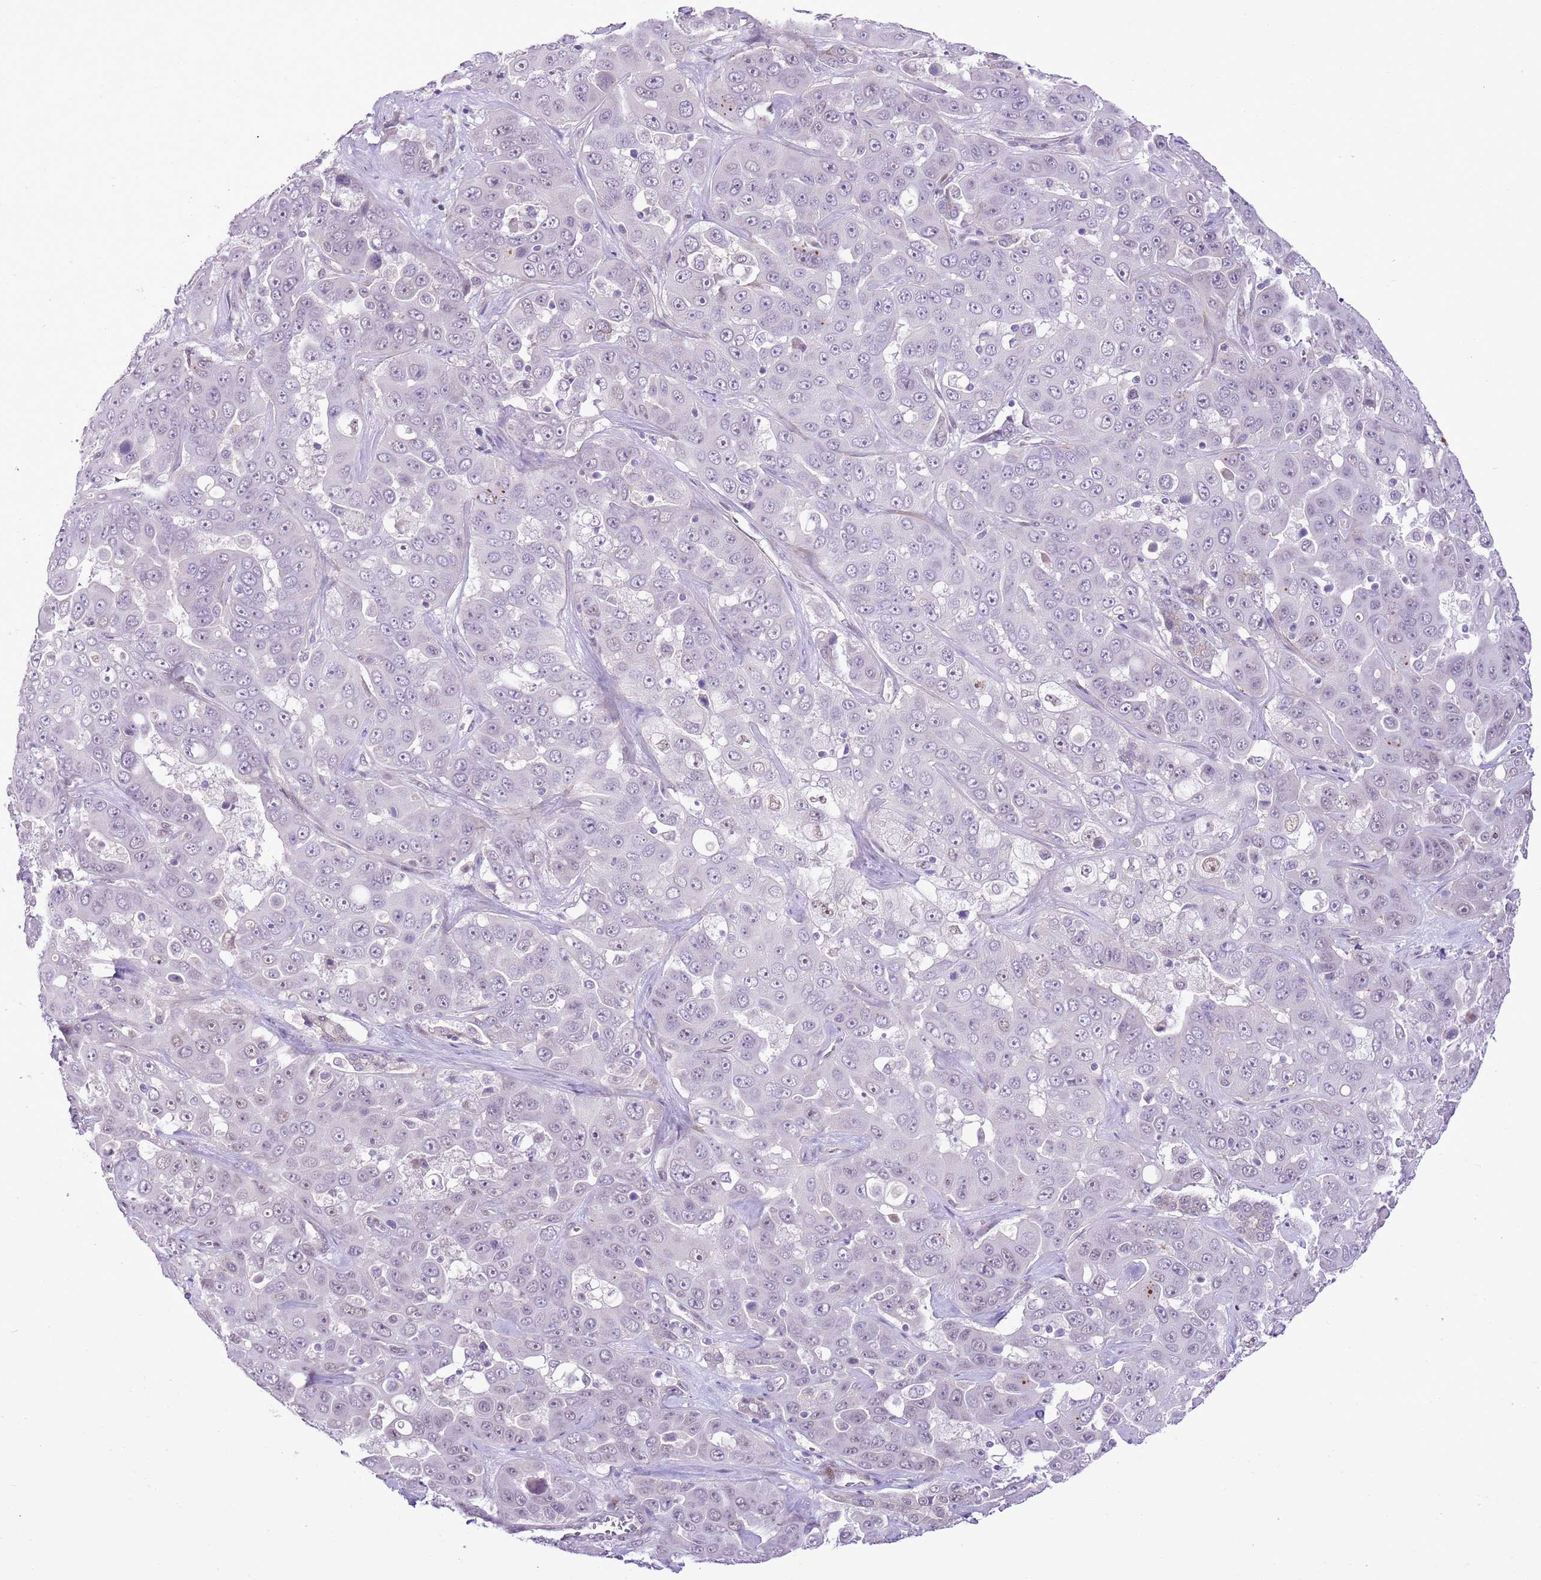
{"staining": {"intensity": "negative", "quantity": "none", "location": "none"}, "tissue": "liver cancer", "cell_type": "Tumor cells", "image_type": "cancer", "snomed": [{"axis": "morphology", "description": "Cholangiocarcinoma"}, {"axis": "topography", "description": "Liver"}], "caption": "High power microscopy micrograph of an immunohistochemistry (IHC) photomicrograph of liver cancer, revealing no significant positivity in tumor cells.", "gene": "NACC2", "patient": {"sex": "female", "age": 52}}